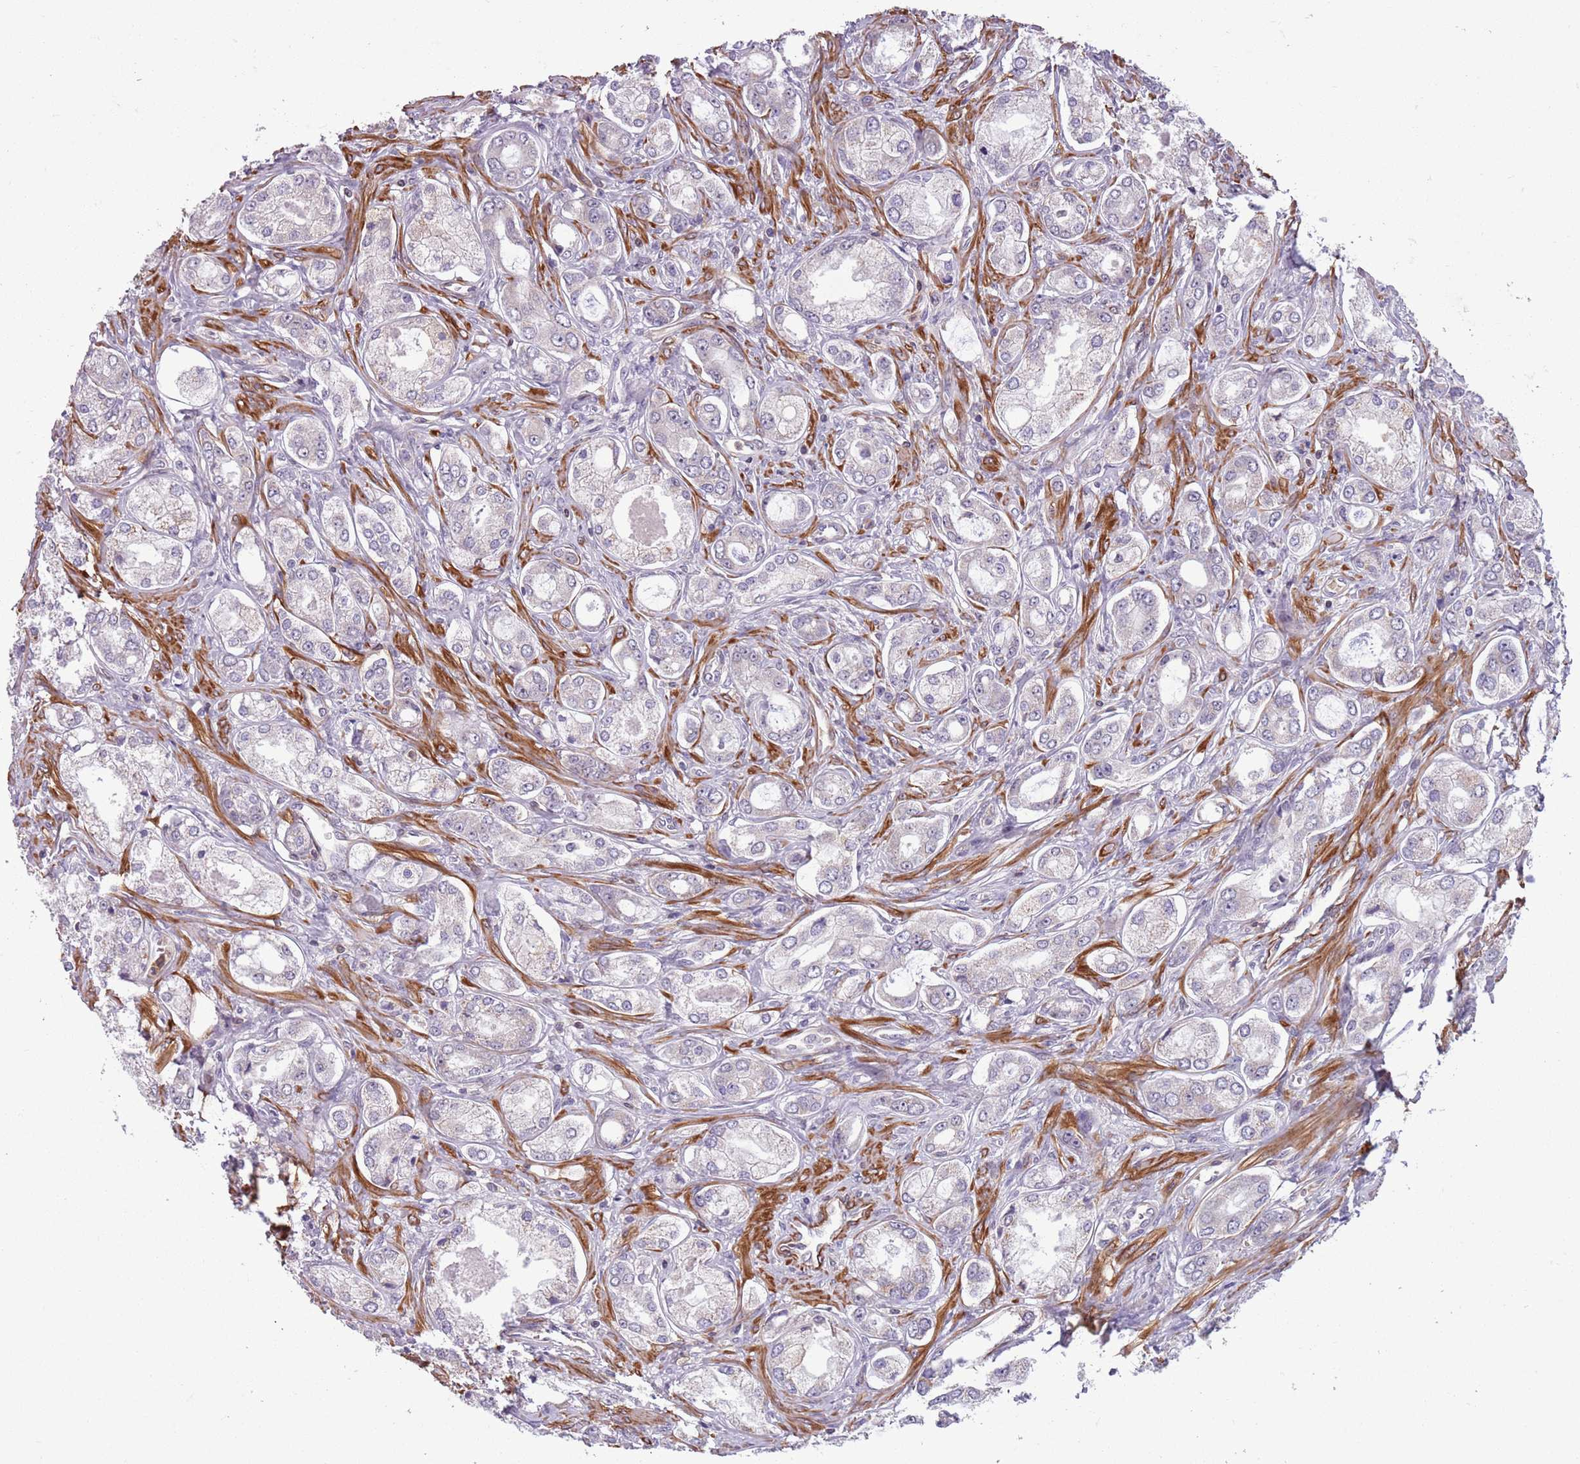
{"staining": {"intensity": "negative", "quantity": "none", "location": "none"}, "tissue": "prostate cancer", "cell_type": "Tumor cells", "image_type": "cancer", "snomed": [{"axis": "morphology", "description": "Adenocarcinoma, Low grade"}, {"axis": "topography", "description": "Prostate"}], "caption": "This histopathology image is of prostate cancer (adenocarcinoma (low-grade)) stained with IHC to label a protein in brown with the nuclei are counter-stained blue. There is no positivity in tumor cells.", "gene": "JAML", "patient": {"sex": "male", "age": 68}}